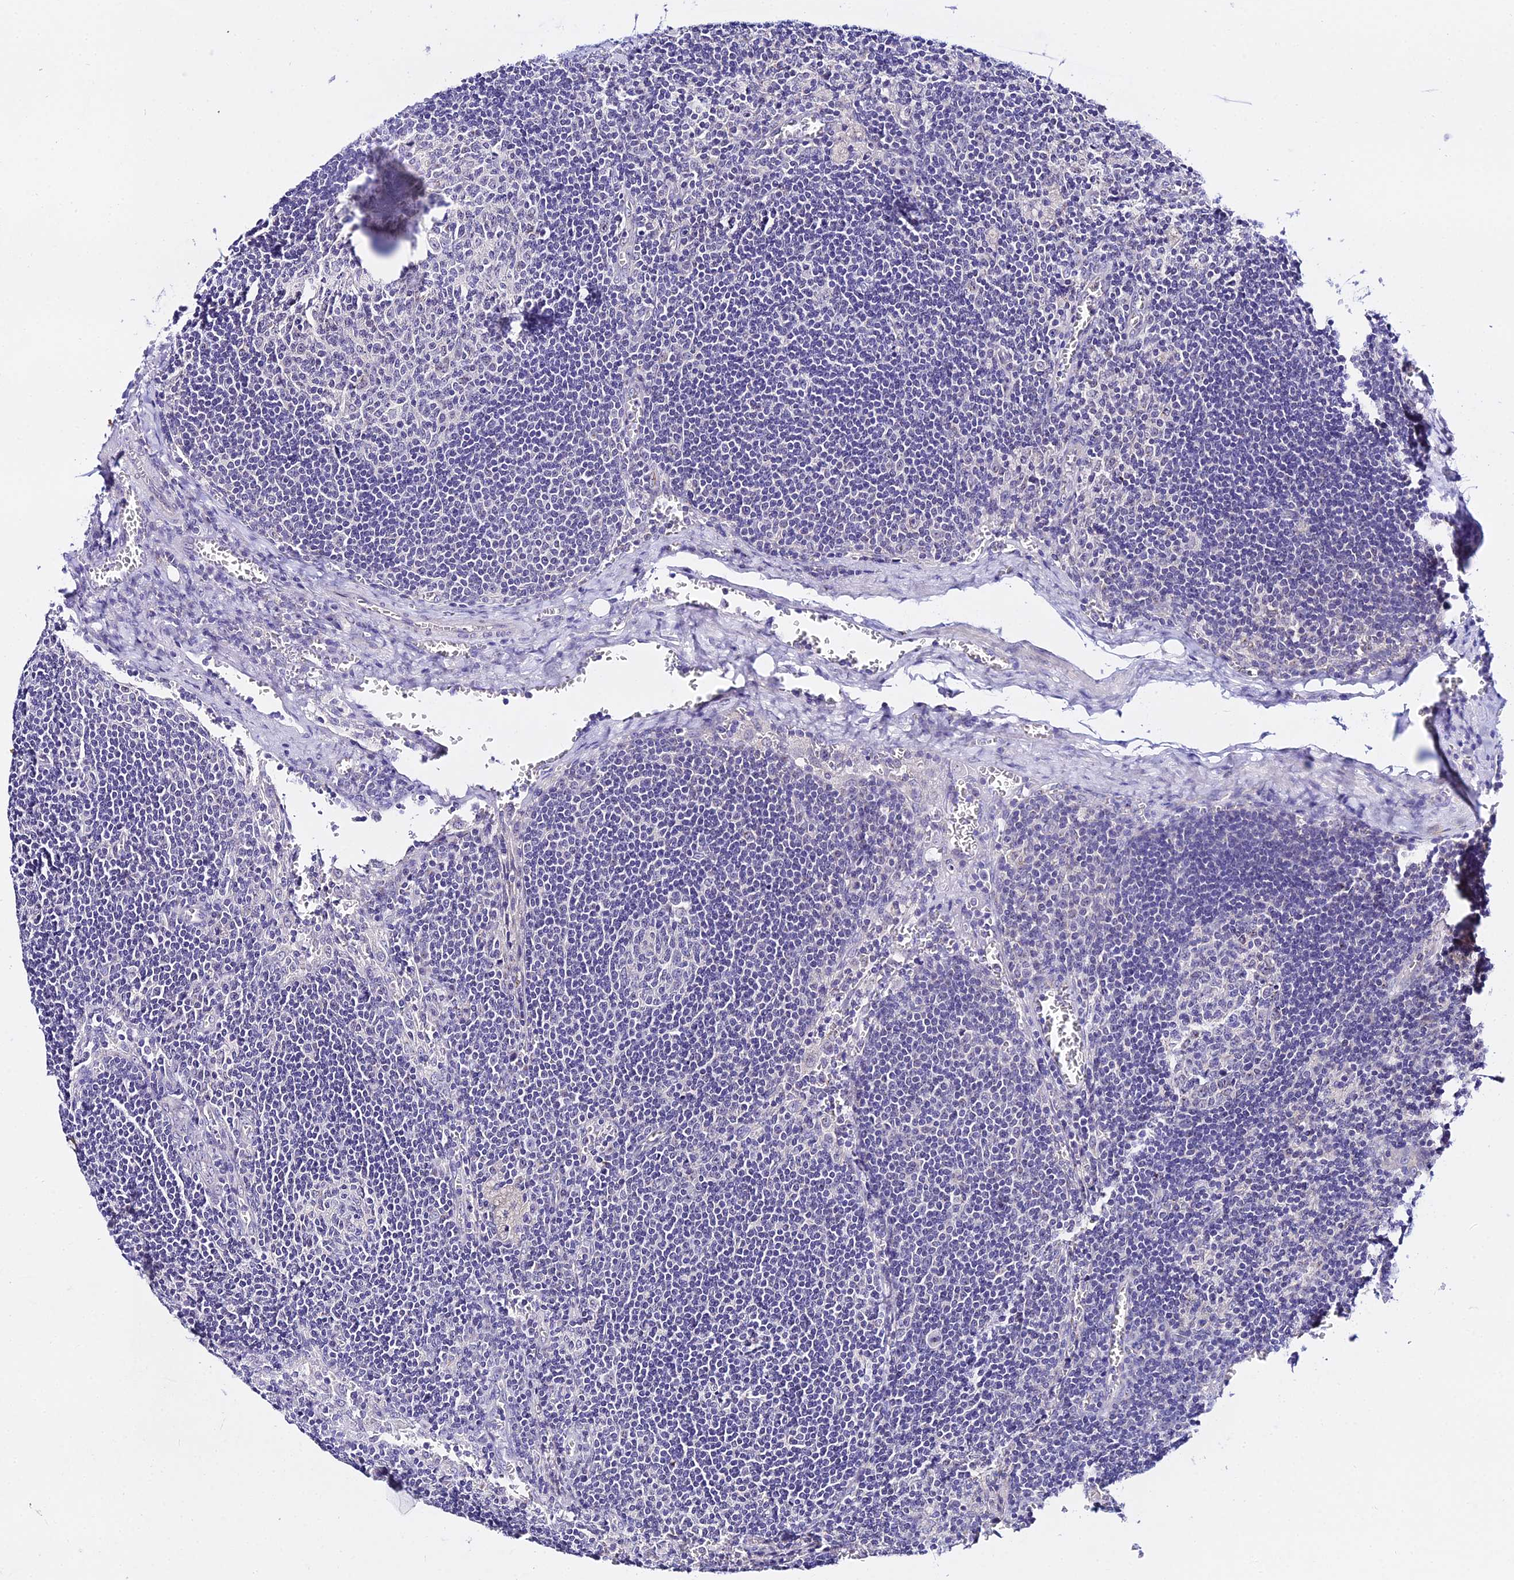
{"staining": {"intensity": "negative", "quantity": "none", "location": "none"}, "tissue": "lymph node", "cell_type": "Germinal center cells", "image_type": "normal", "snomed": [{"axis": "morphology", "description": "Normal tissue, NOS"}, {"axis": "topography", "description": "Lymph node"}], "caption": "Unremarkable lymph node was stained to show a protein in brown. There is no significant expression in germinal center cells. Nuclei are stained in blue.", "gene": "ATG16L2", "patient": {"sex": "female", "age": 73}}